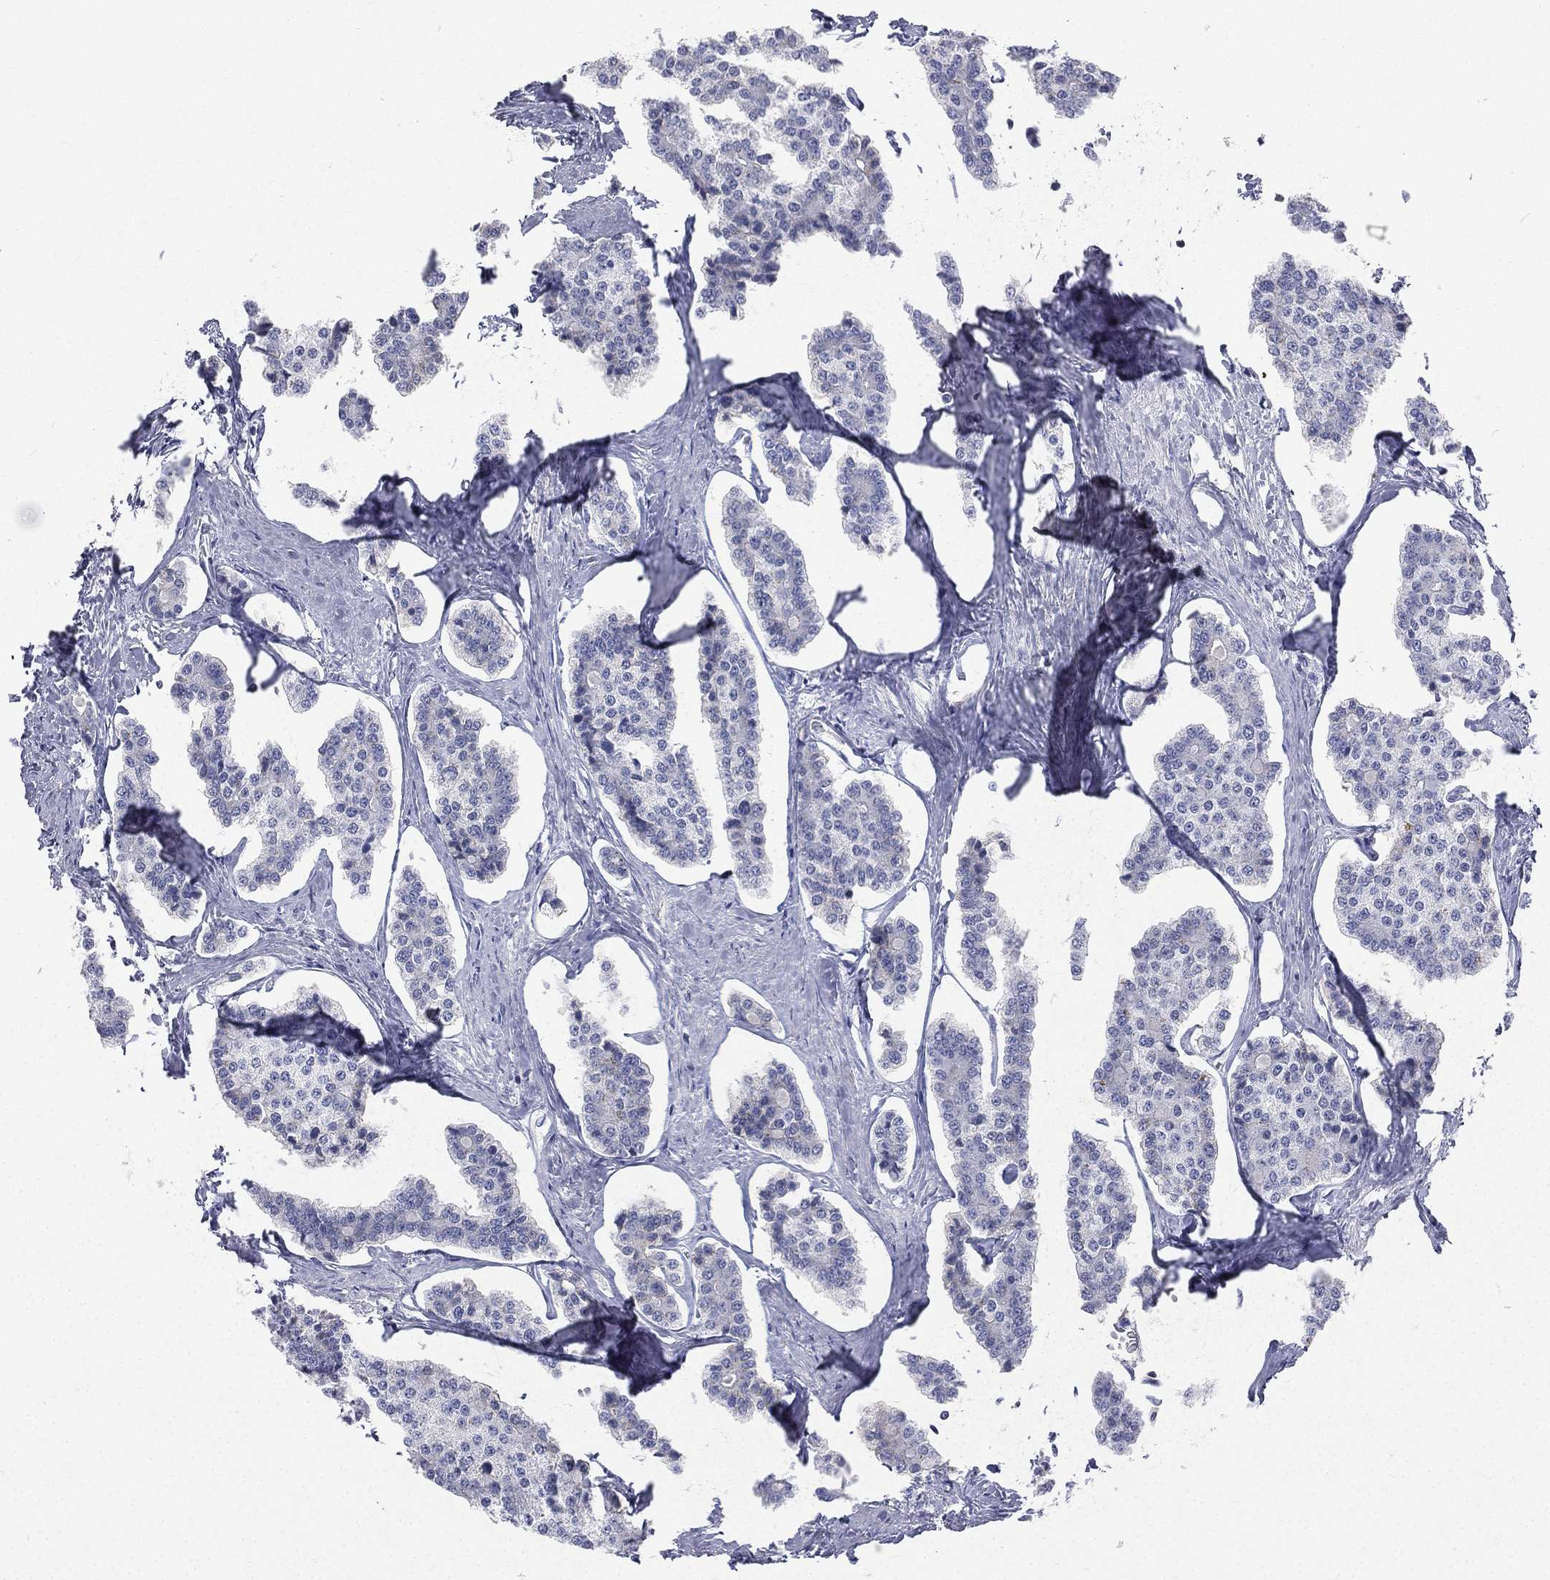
{"staining": {"intensity": "negative", "quantity": "none", "location": "none"}, "tissue": "carcinoid", "cell_type": "Tumor cells", "image_type": "cancer", "snomed": [{"axis": "morphology", "description": "Carcinoid, malignant, NOS"}, {"axis": "topography", "description": "Small intestine"}], "caption": "Human carcinoid stained for a protein using IHC reveals no positivity in tumor cells.", "gene": "CD3D", "patient": {"sex": "female", "age": 65}}